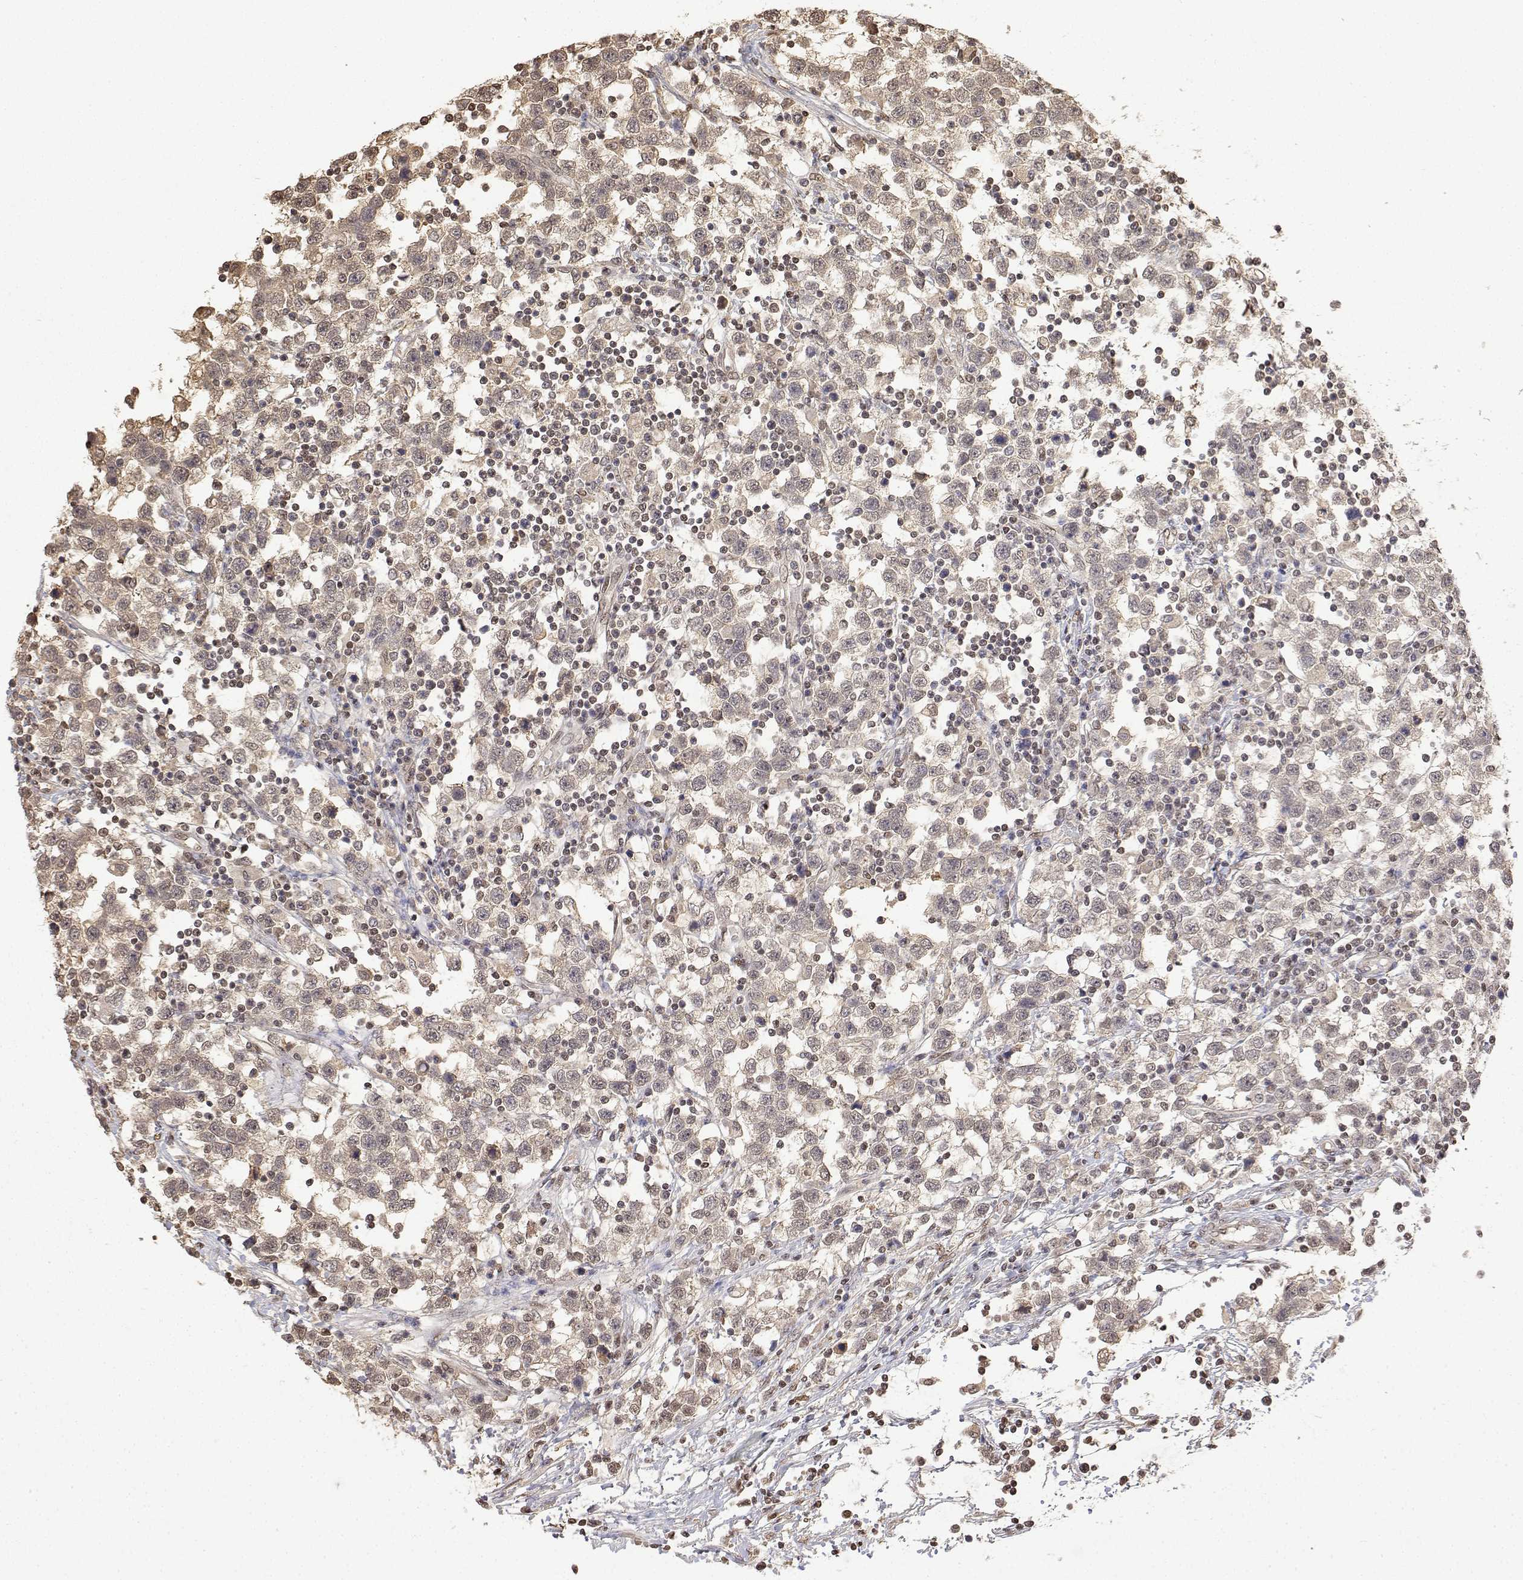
{"staining": {"intensity": "weak", "quantity": "<25%", "location": "nuclear"}, "tissue": "testis cancer", "cell_type": "Tumor cells", "image_type": "cancer", "snomed": [{"axis": "morphology", "description": "Seminoma, NOS"}, {"axis": "topography", "description": "Testis"}], "caption": "High magnification brightfield microscopy of testis cancer stained with DAB (brown) and counterstained with hematoxylin (blue): tumor cells show no significant expression.", "gene": "TPI1", "patient": {"sex": "male", "age": 34}}